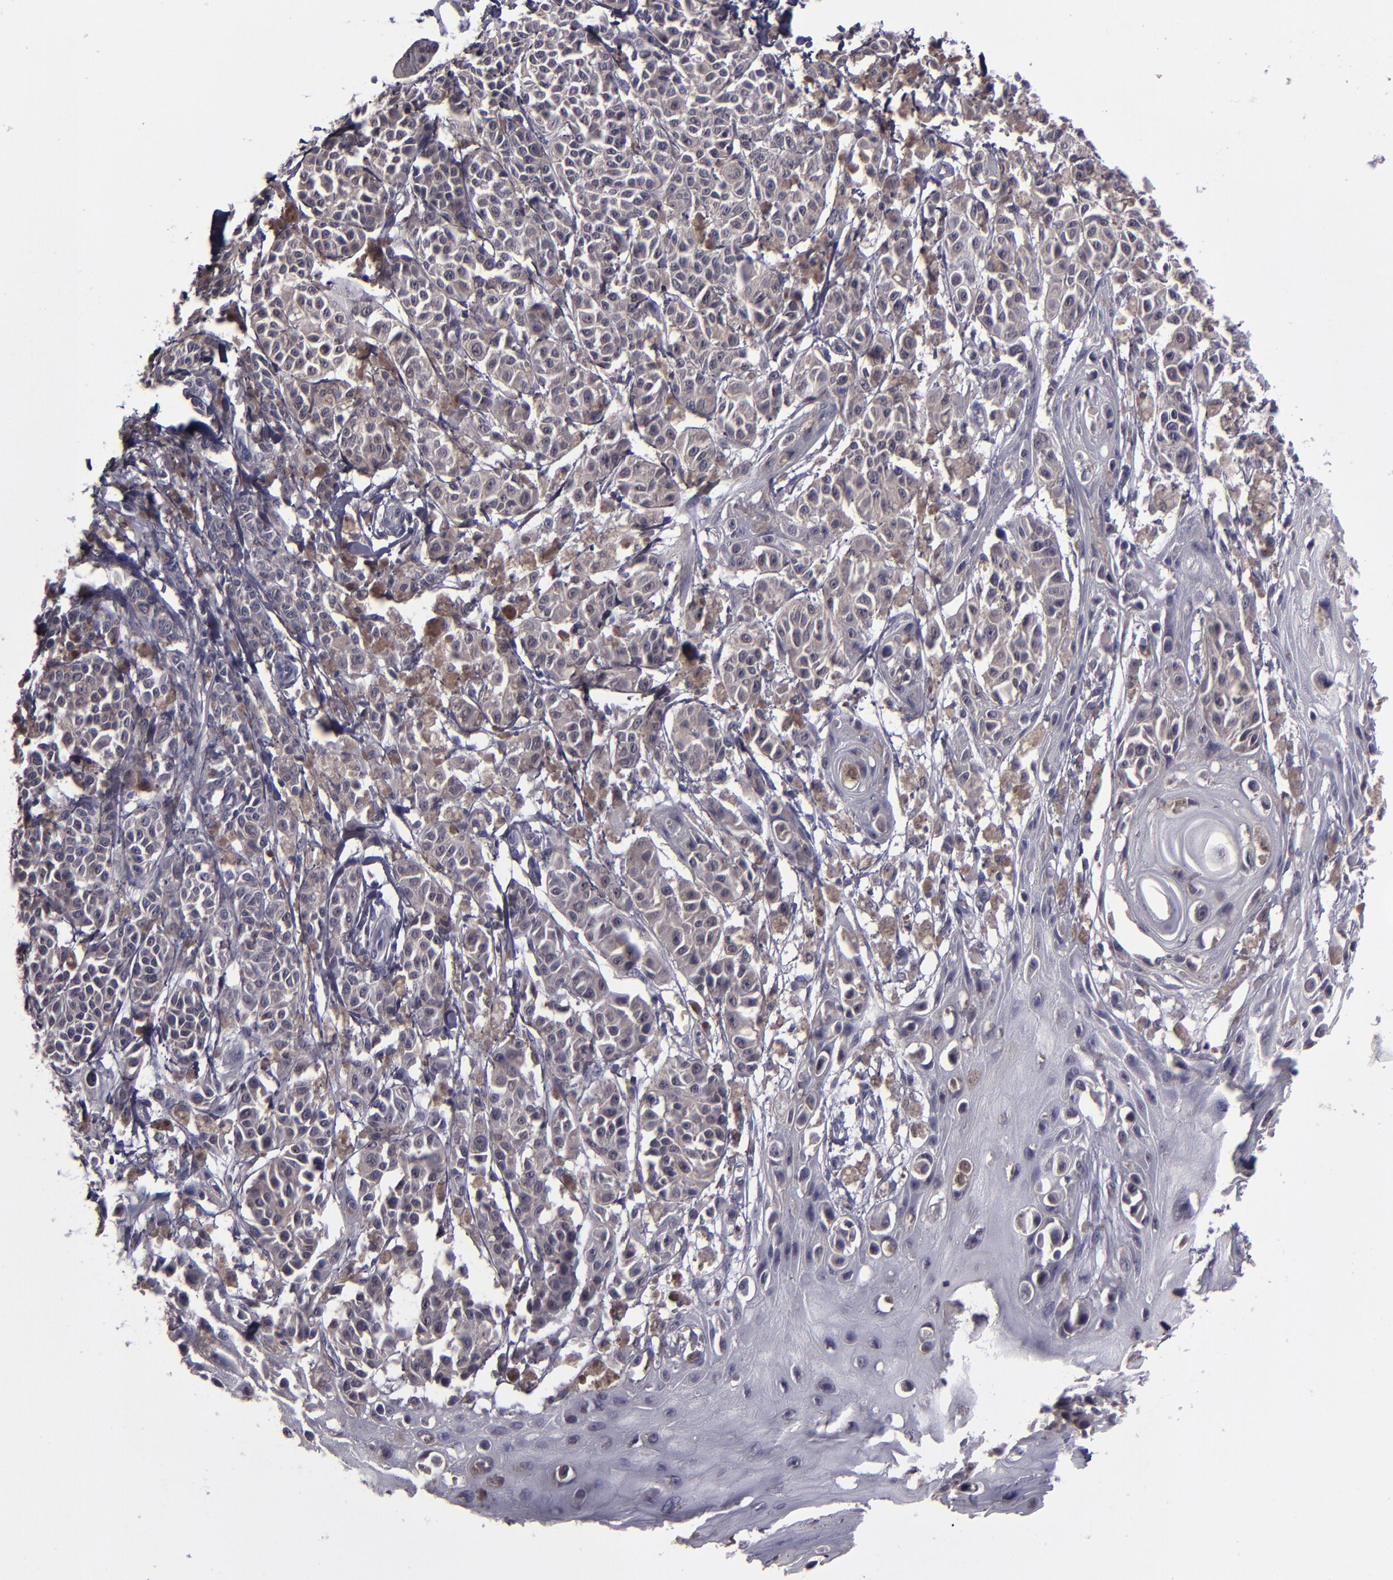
{"staining": {"intensity": "weak", "quantity": "25%-75%", "location": "cytoplasmic/membranous"}, "tissue": "melanoma", "cell_type": "Tumor cells", "image_type": "cancer", "snomed": [{"axis": "morphology", "description": "Malignant melanoma, NOS"}, {"axis": "topography", "description": "Skin"}], "caption": "Tumor cells display low levels of weak cytoplasmic/membranous staining in approximately 25%-75% of cells in malignant melanoma.", "gene": "CEBPE", "patient": {"sex": "male", "age": 76}}